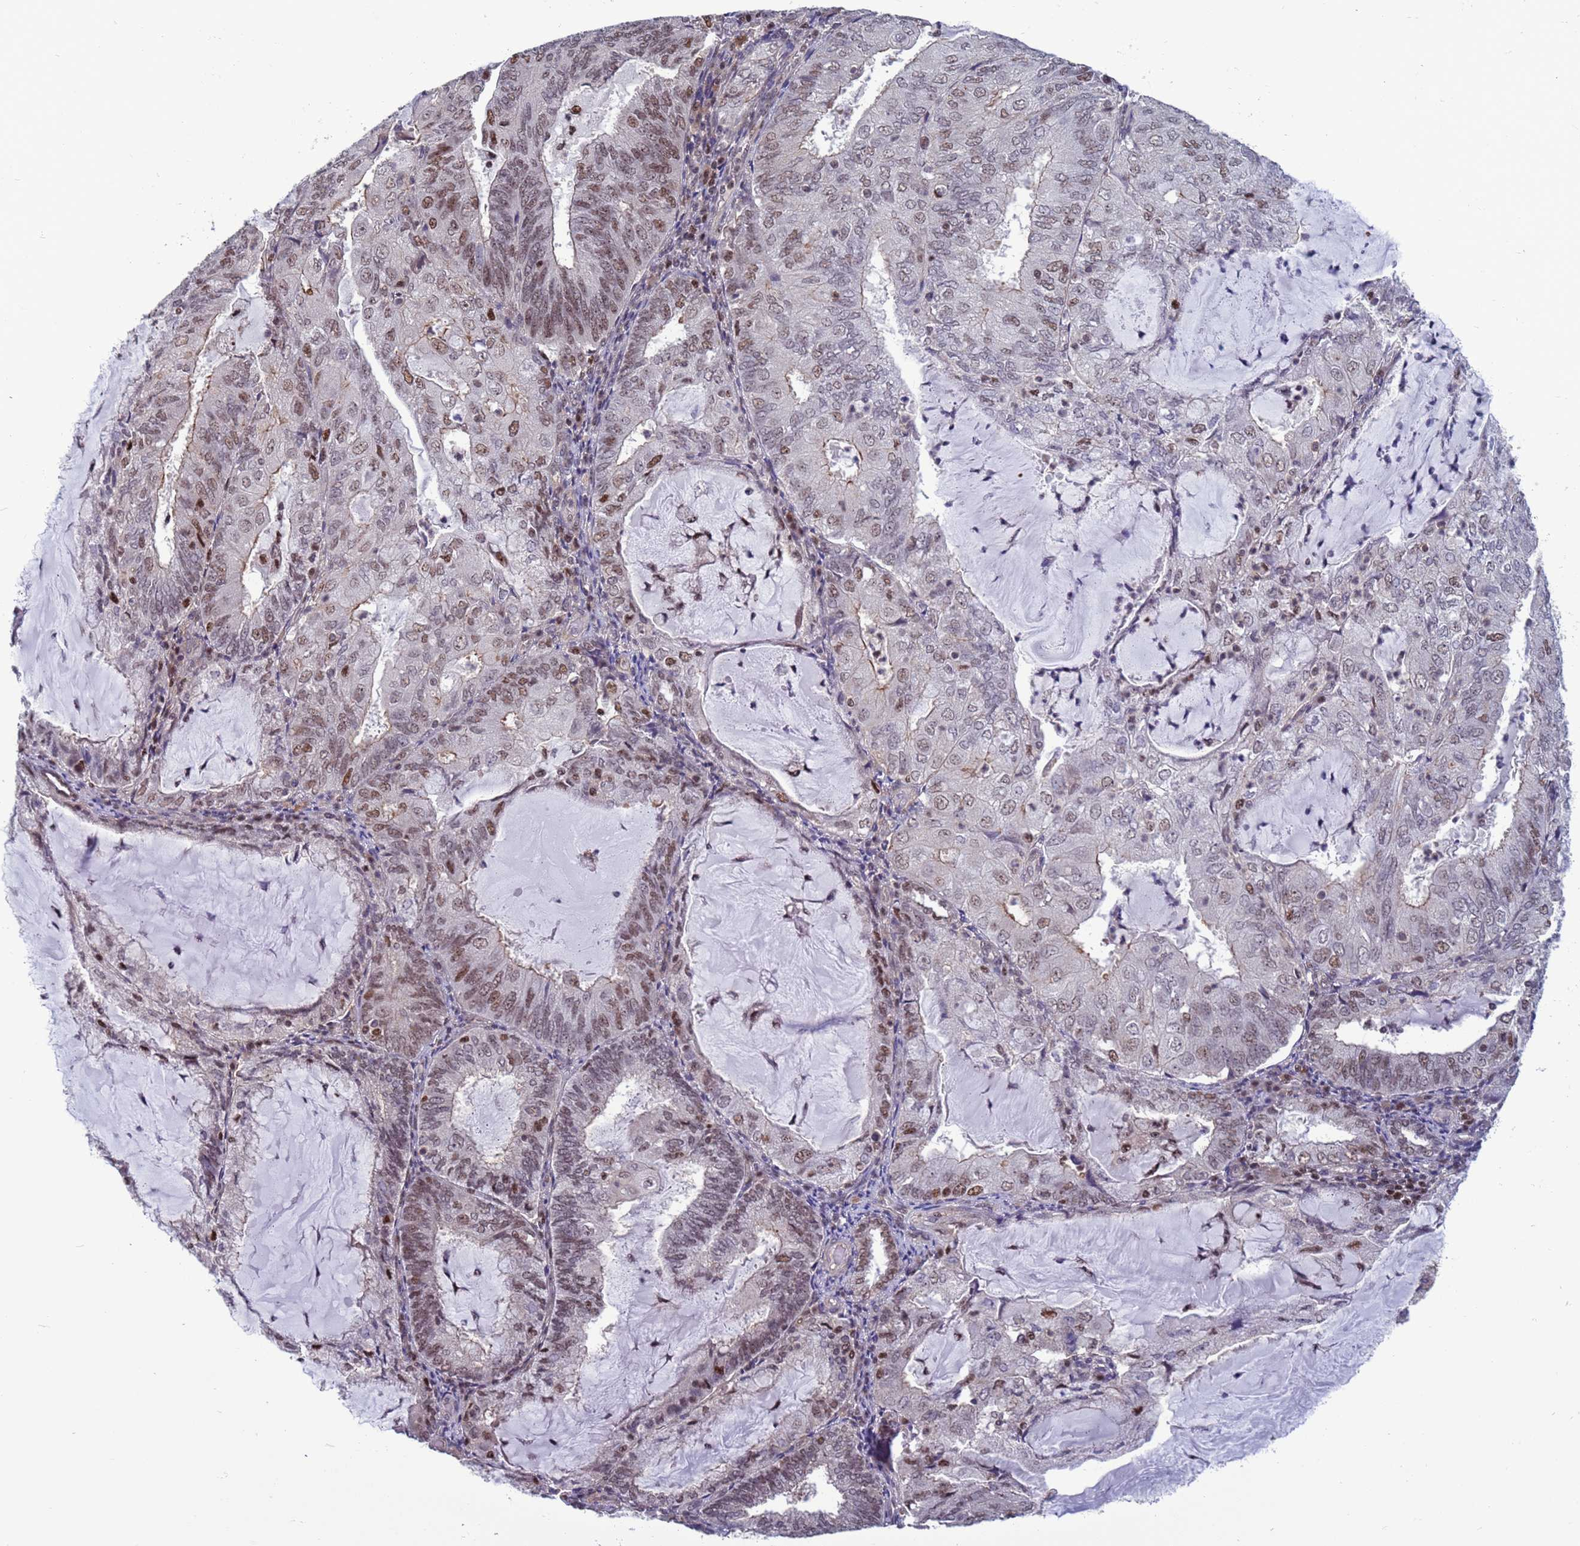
{"staining": {"intensity": "moderate", "quantity": "25%-75%", "location": "nuclear"}, "tissue": "endometrial cancer", "cell_type": "Tumor cells", "image_type": "cancer", "snomed": [{"axis": "morphology", "description": "Adenocarcinoma, NOS"}, {"axis": "topography", "description": "Endometrium"}], "caption": "This is an image of immunohistochemistry staining of endometrial cancer (adenocarcinoma), which shows moderate expression in the nuclear of tumor cells.", "gene": "NSL1", "patient": {"sex": "female", "age": 81}}